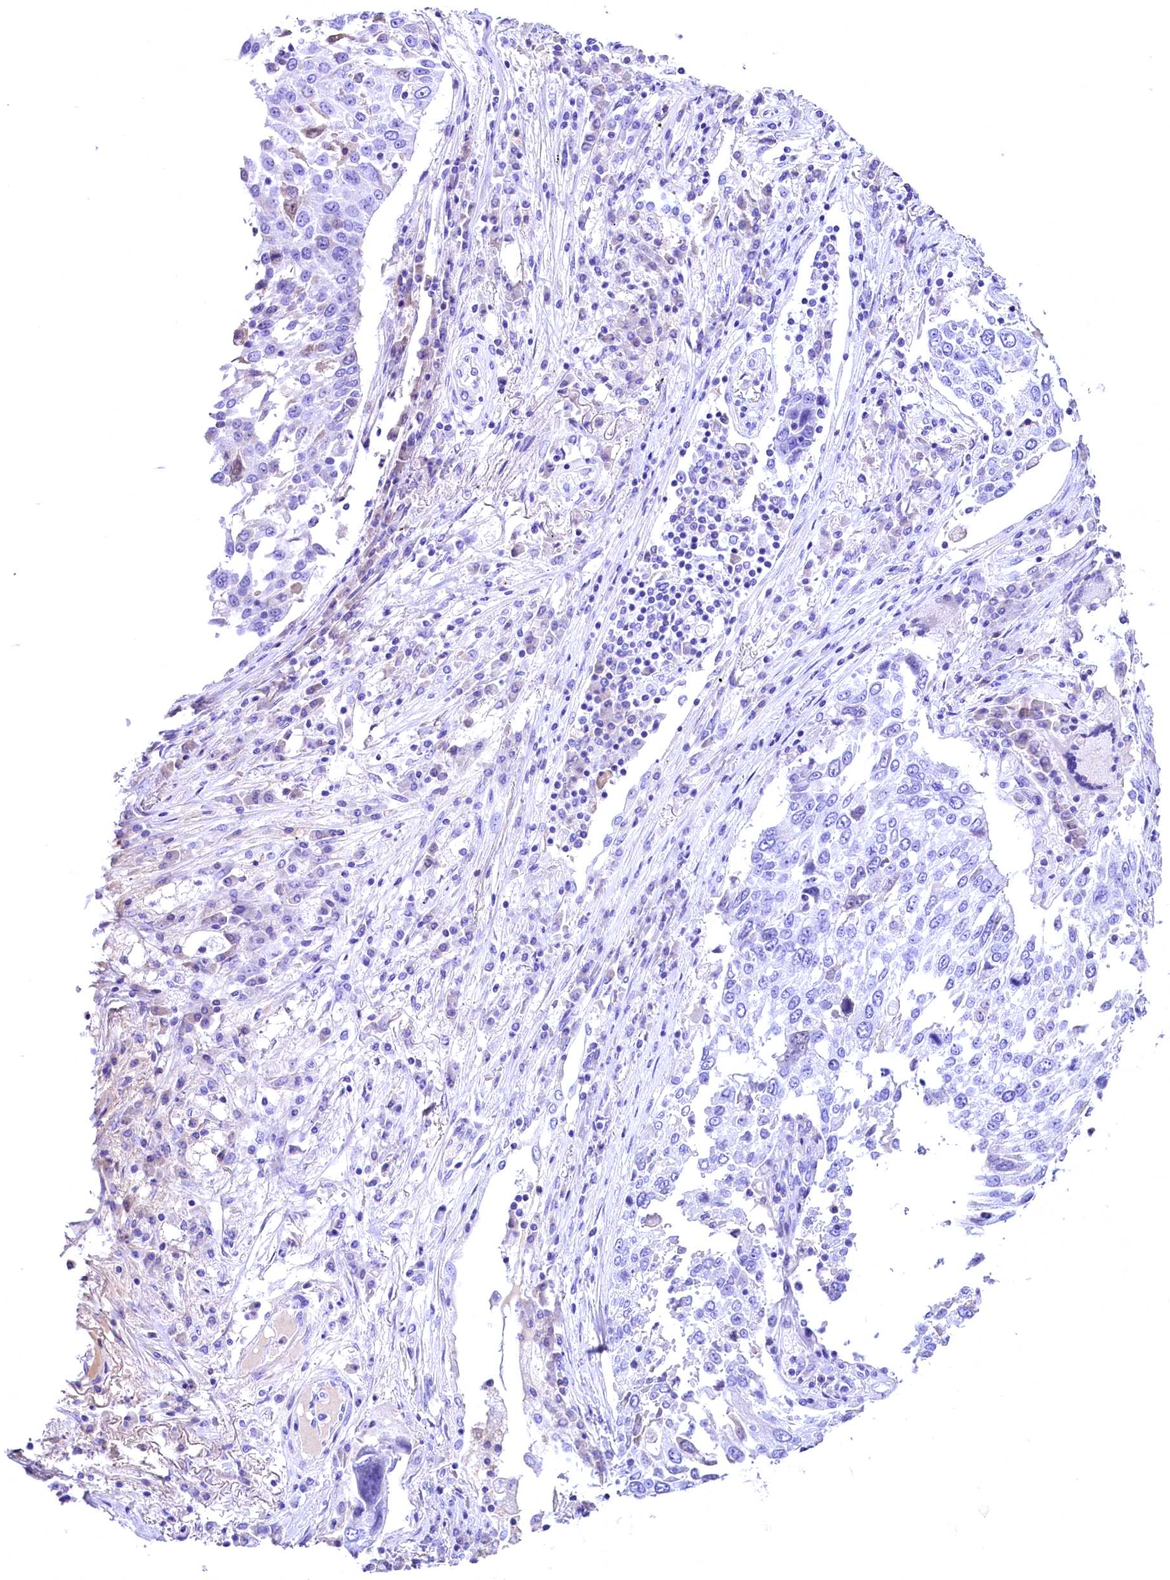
{"staining": {"intensity": "negative", "quantity": "none", "location": "none"}, "tissue": "lung cancer", "cell_type": "Tumor cells", "image_type": "cancer", "snomed": [{"axis": "morphology", "description": "Squamous cell carcinoma, NOS"}, {"axis": "topography", "description": "Lung"}], "caption": "A histopathology image of human lung cancer (squamous cell carcinoma) is negative for staining in tumor cells.", "gene": "SKIDA1", "patient": {"sex": "male", "age": 65}}